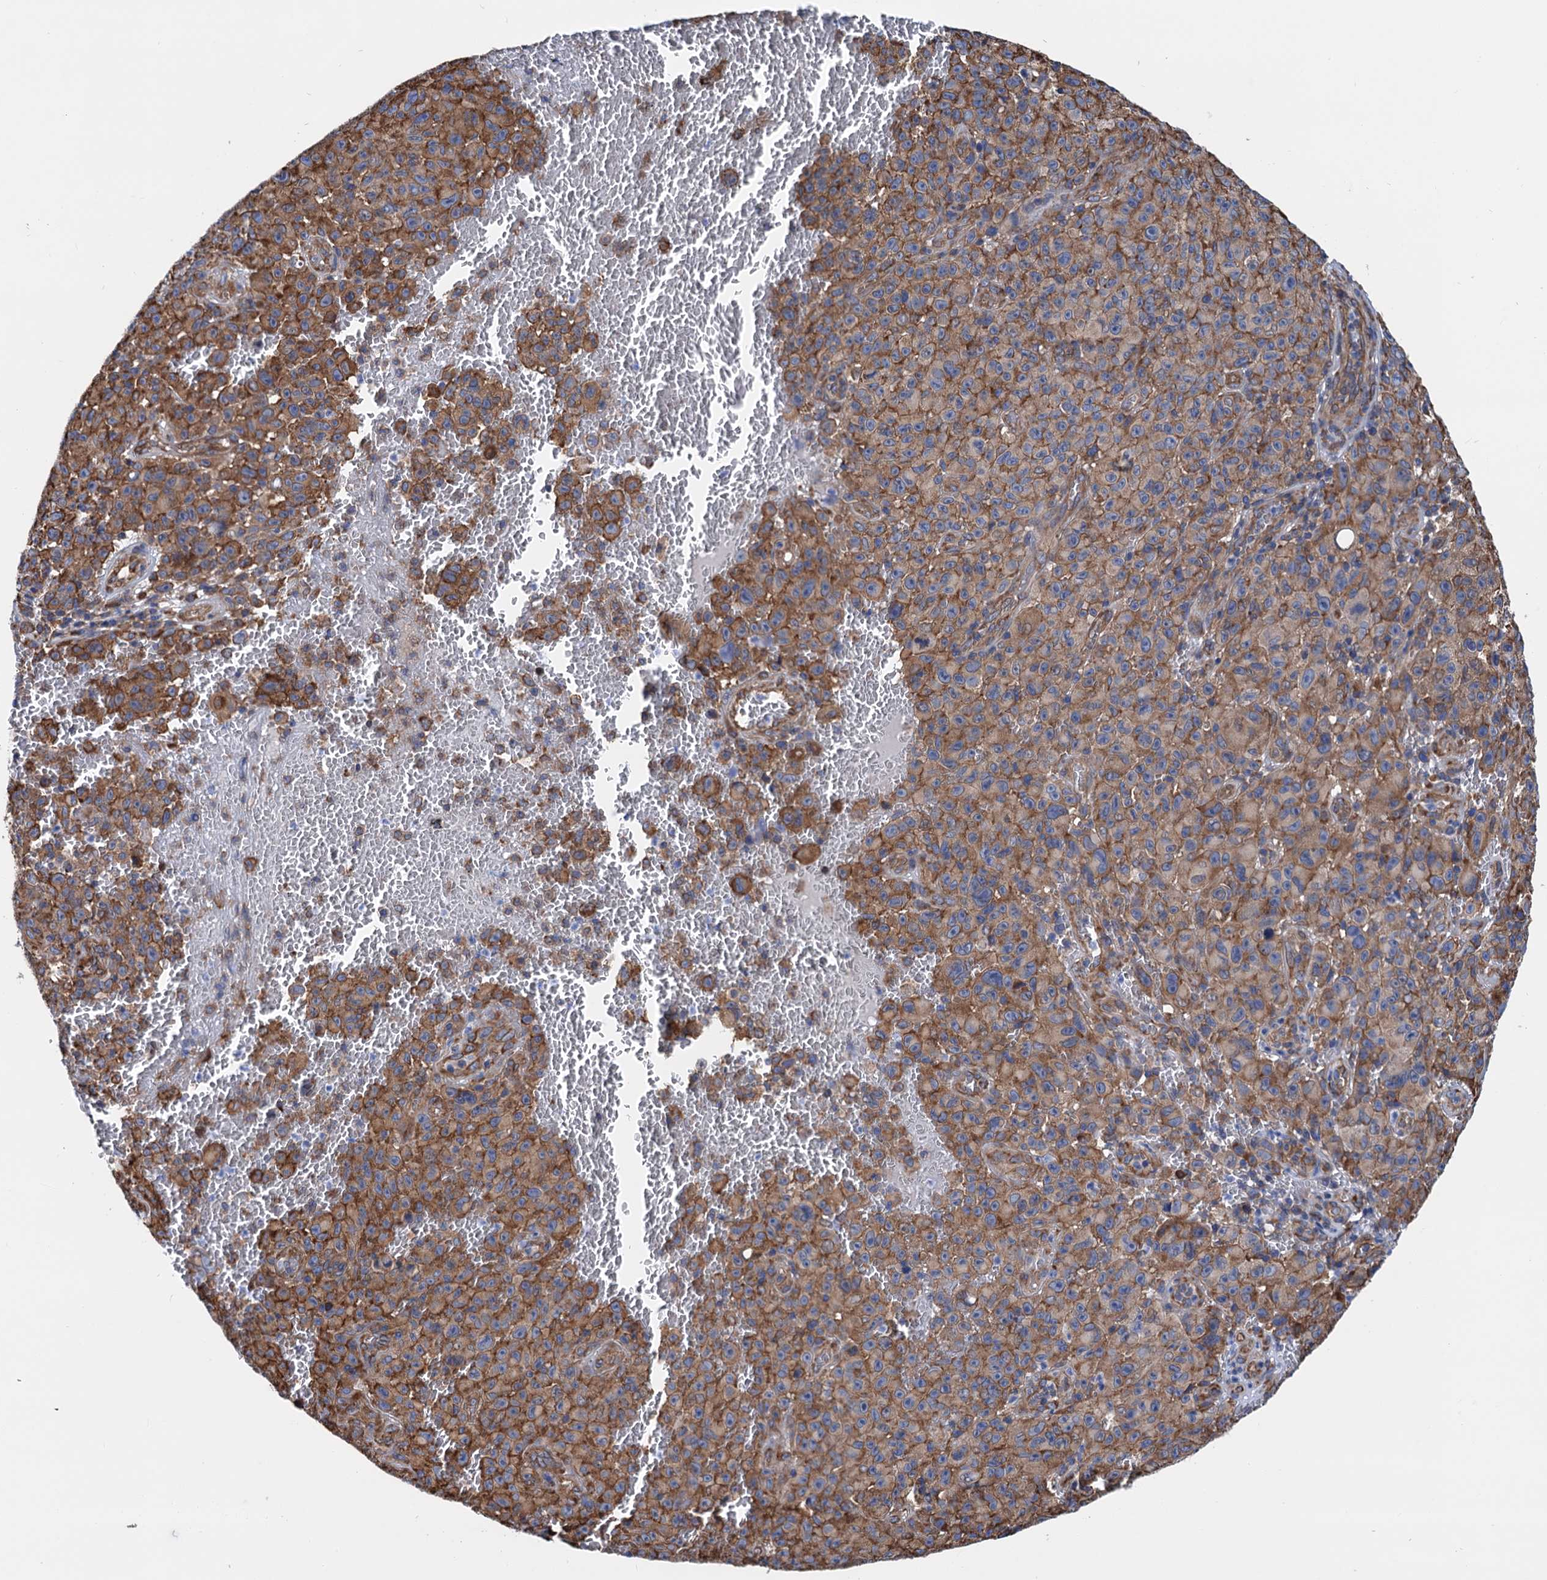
{"staining": {"intensity": "moderate", "quantity": ">75%", "location": "cytoplasmic/membranous"}, "tissue": "melanoma", "cell_type": "Tumor cells", "image_type": "cancer", "snomed": [{"axis": "morphology", "description": "Malignant melanoma, NOS"}, {"axis": "topography", "description": "Skin"}], "caption": "This is an image of immunohistochemistry staining of malignant melanoma, which shows moderate staining in the cytoplasmic/membranous of tumor cells.", "gene": "SLC12A7", "patient": {"sex": "female", "age": 82}}